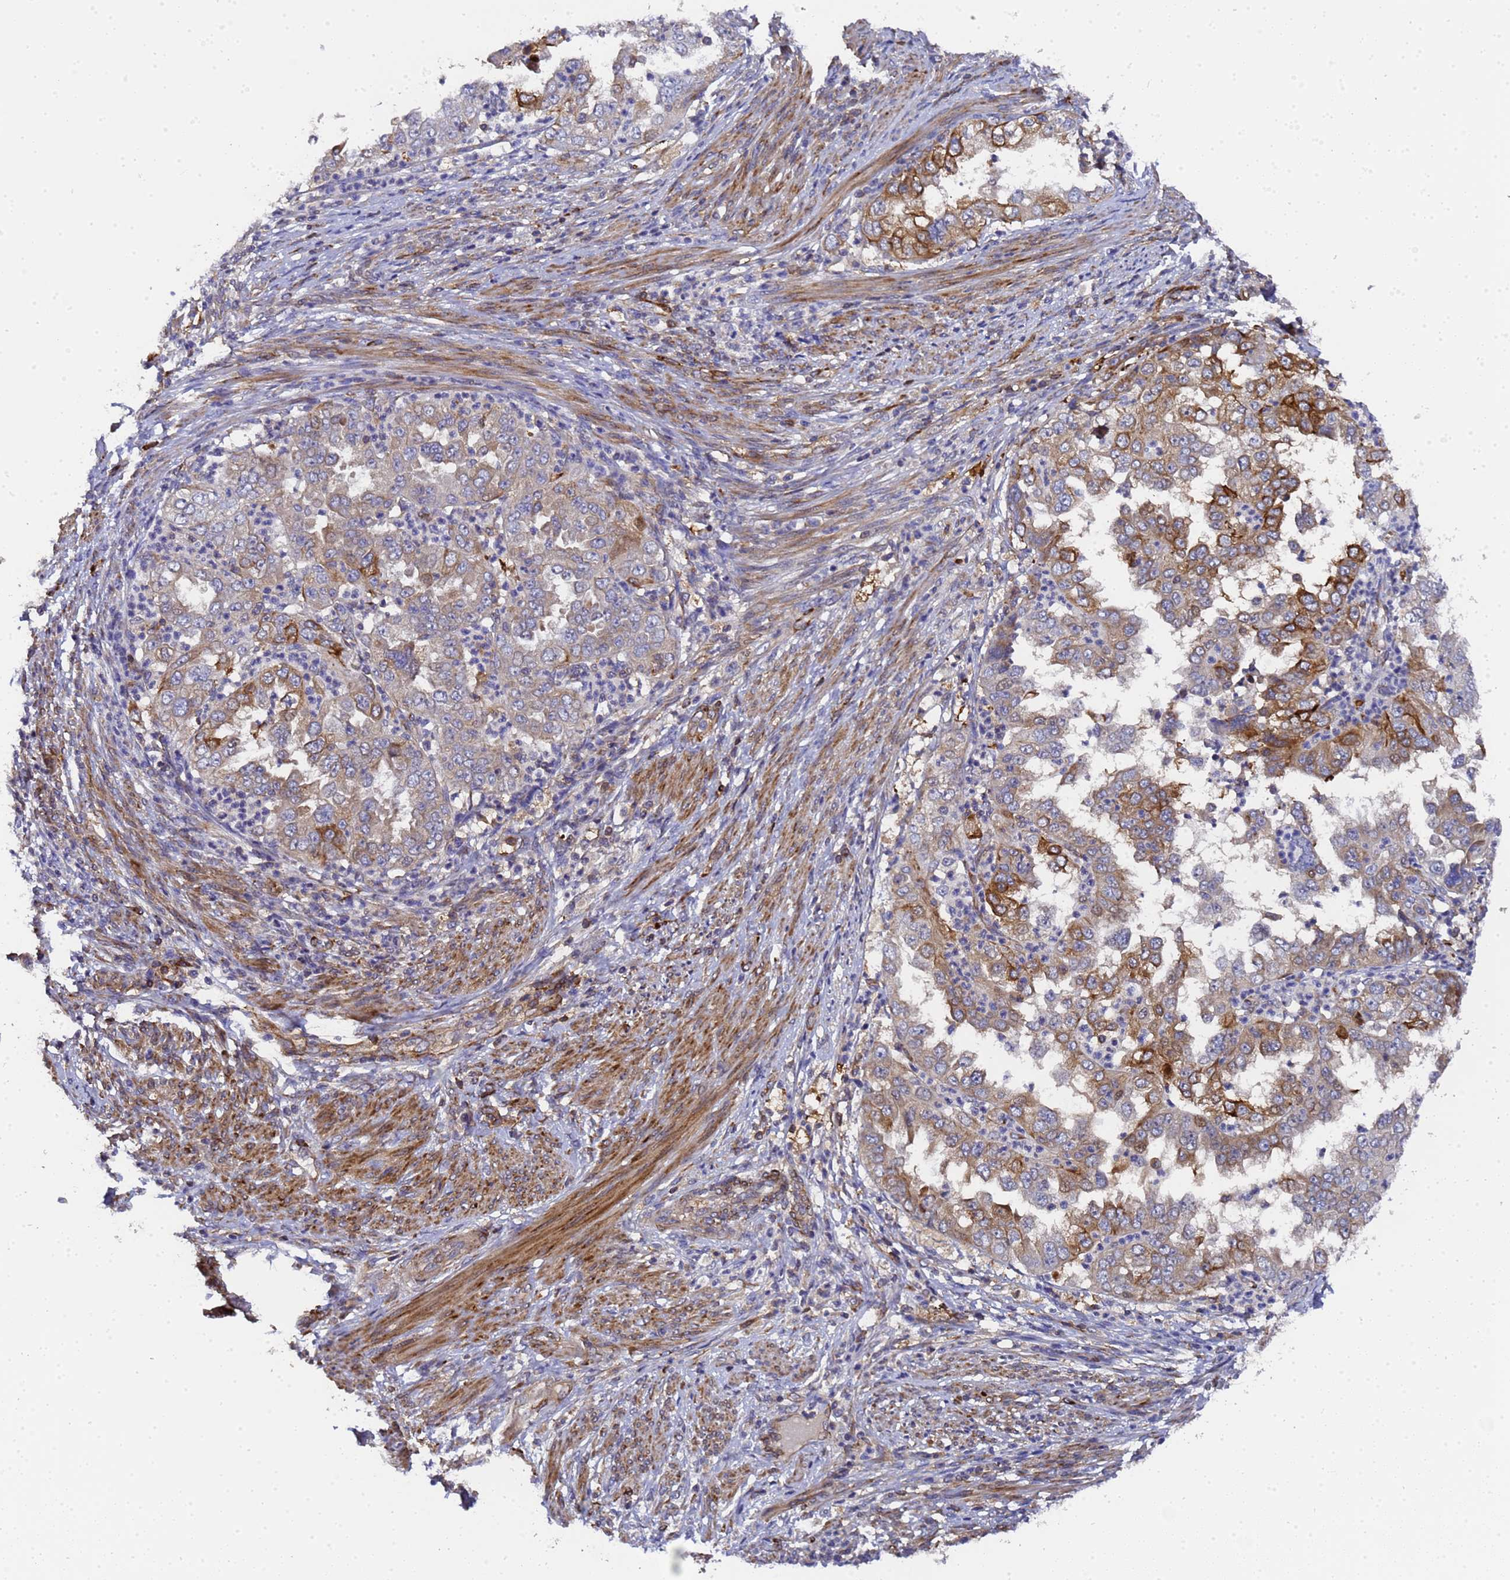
{"staining": {"intensity": "moderate", "quantity": ">75%", "location": "cytoplasmic/membranous"}, "tissue": "endometrial cancer", "cell_type": "Tumor cells", "image_type": "cancer", "snomed": [{"axis": "morphology", "description": "Adenocarcinoma, NOS"}, {"axis": "topography", "description": "Endometrium"}], "caption": "The immunohistochemical stain shows moderate cytoplasmic/membranous positivity in tumor cells of endometrial adenocarcinoma tissue.", "gene": "MOCS1", "patient": {"sex": "female", "age": 85}}